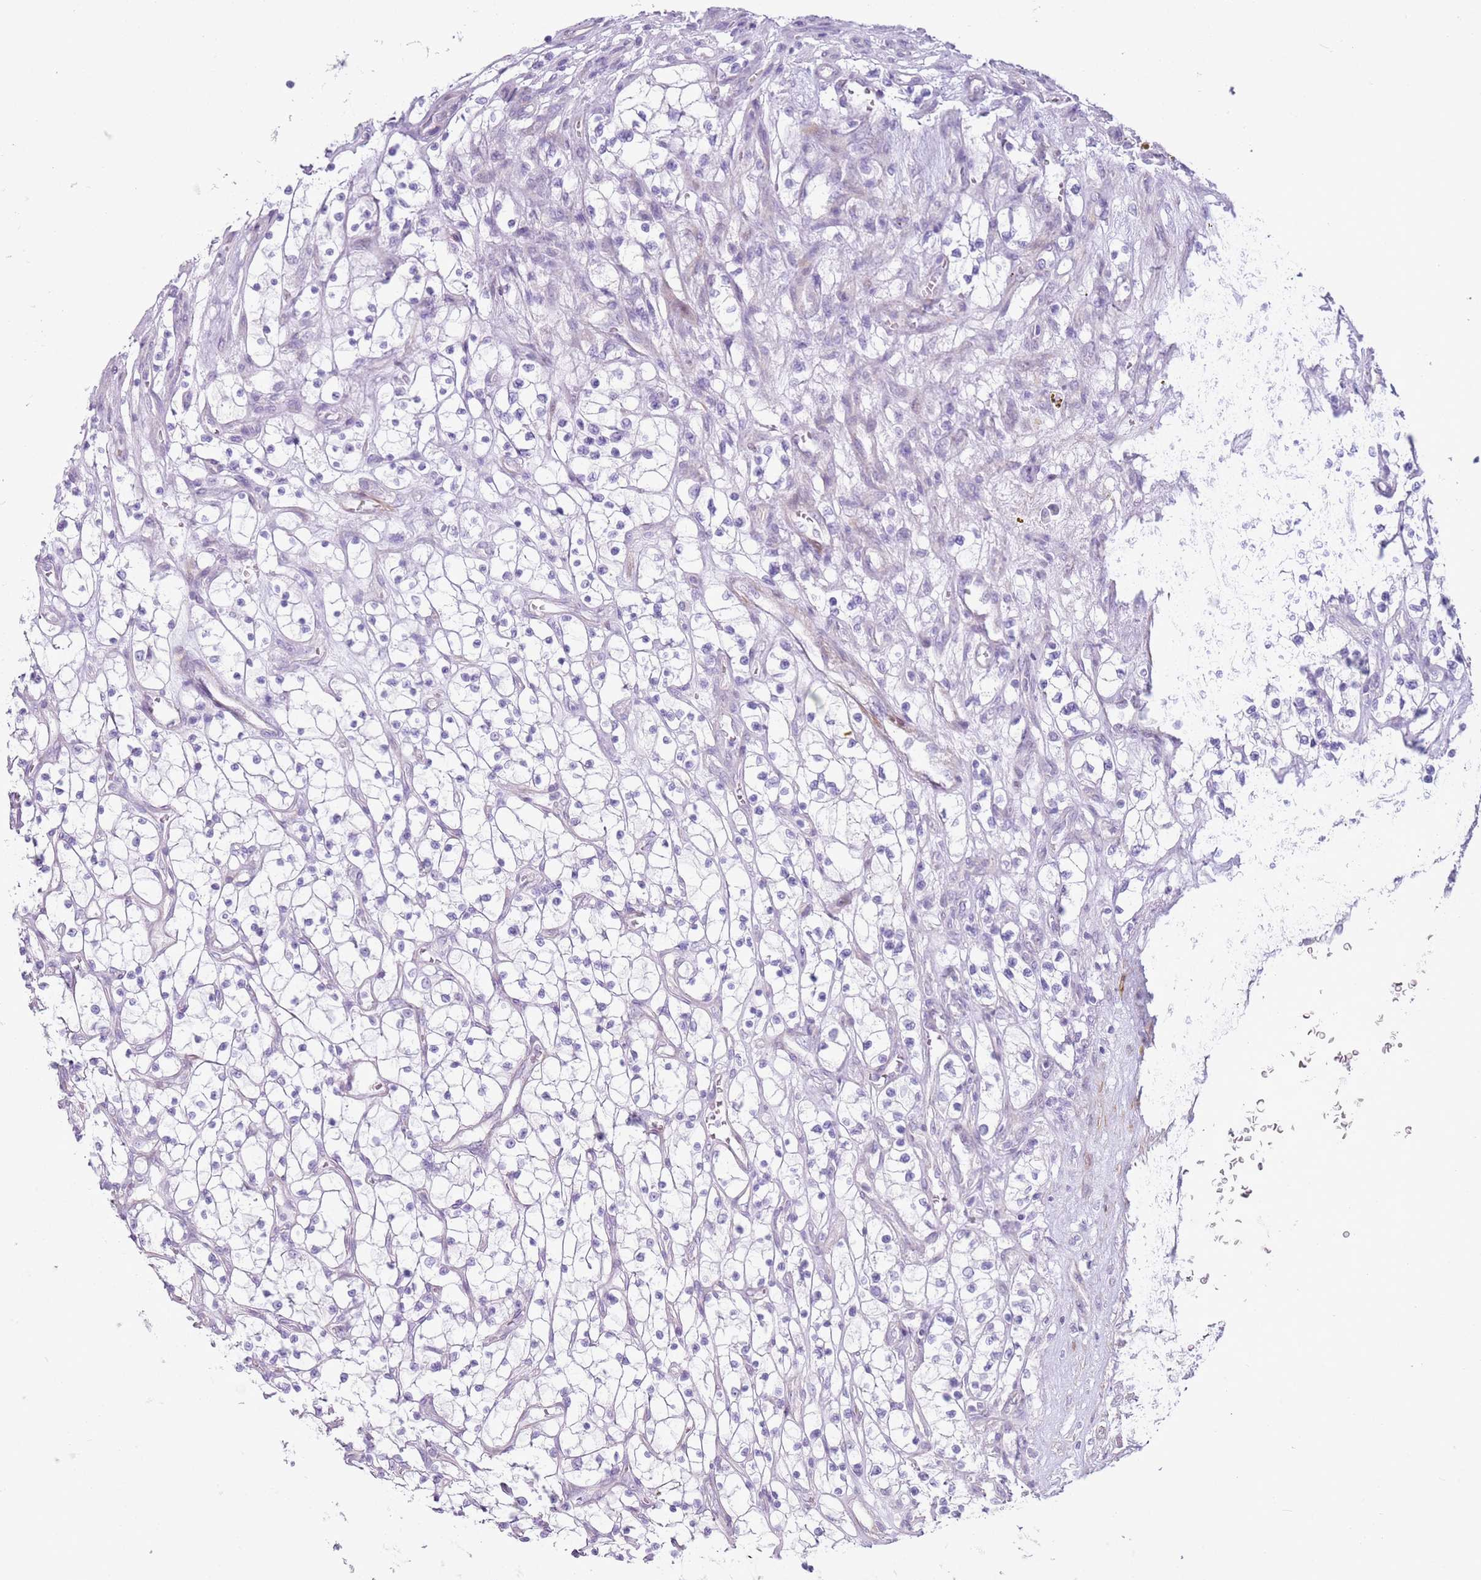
{"staining": {"intensity": "negative", "quantity": "none", "location": "none"}, "tissue": "renal cancer", "cell_type": "Tumor cells", "image_type": "cancer", "snomed": [{"axis": "morphology", "description": "Adenocarcinoma, NOS"}, {"axis": "topography", "description": "Kidney"}], "caption": "This is an IHC micrograph of adenocarcinoma (renal). There is no positivity in tumor cells.", "gene": "ZNF239", "patient": {"sex": "female", "age": 69}}